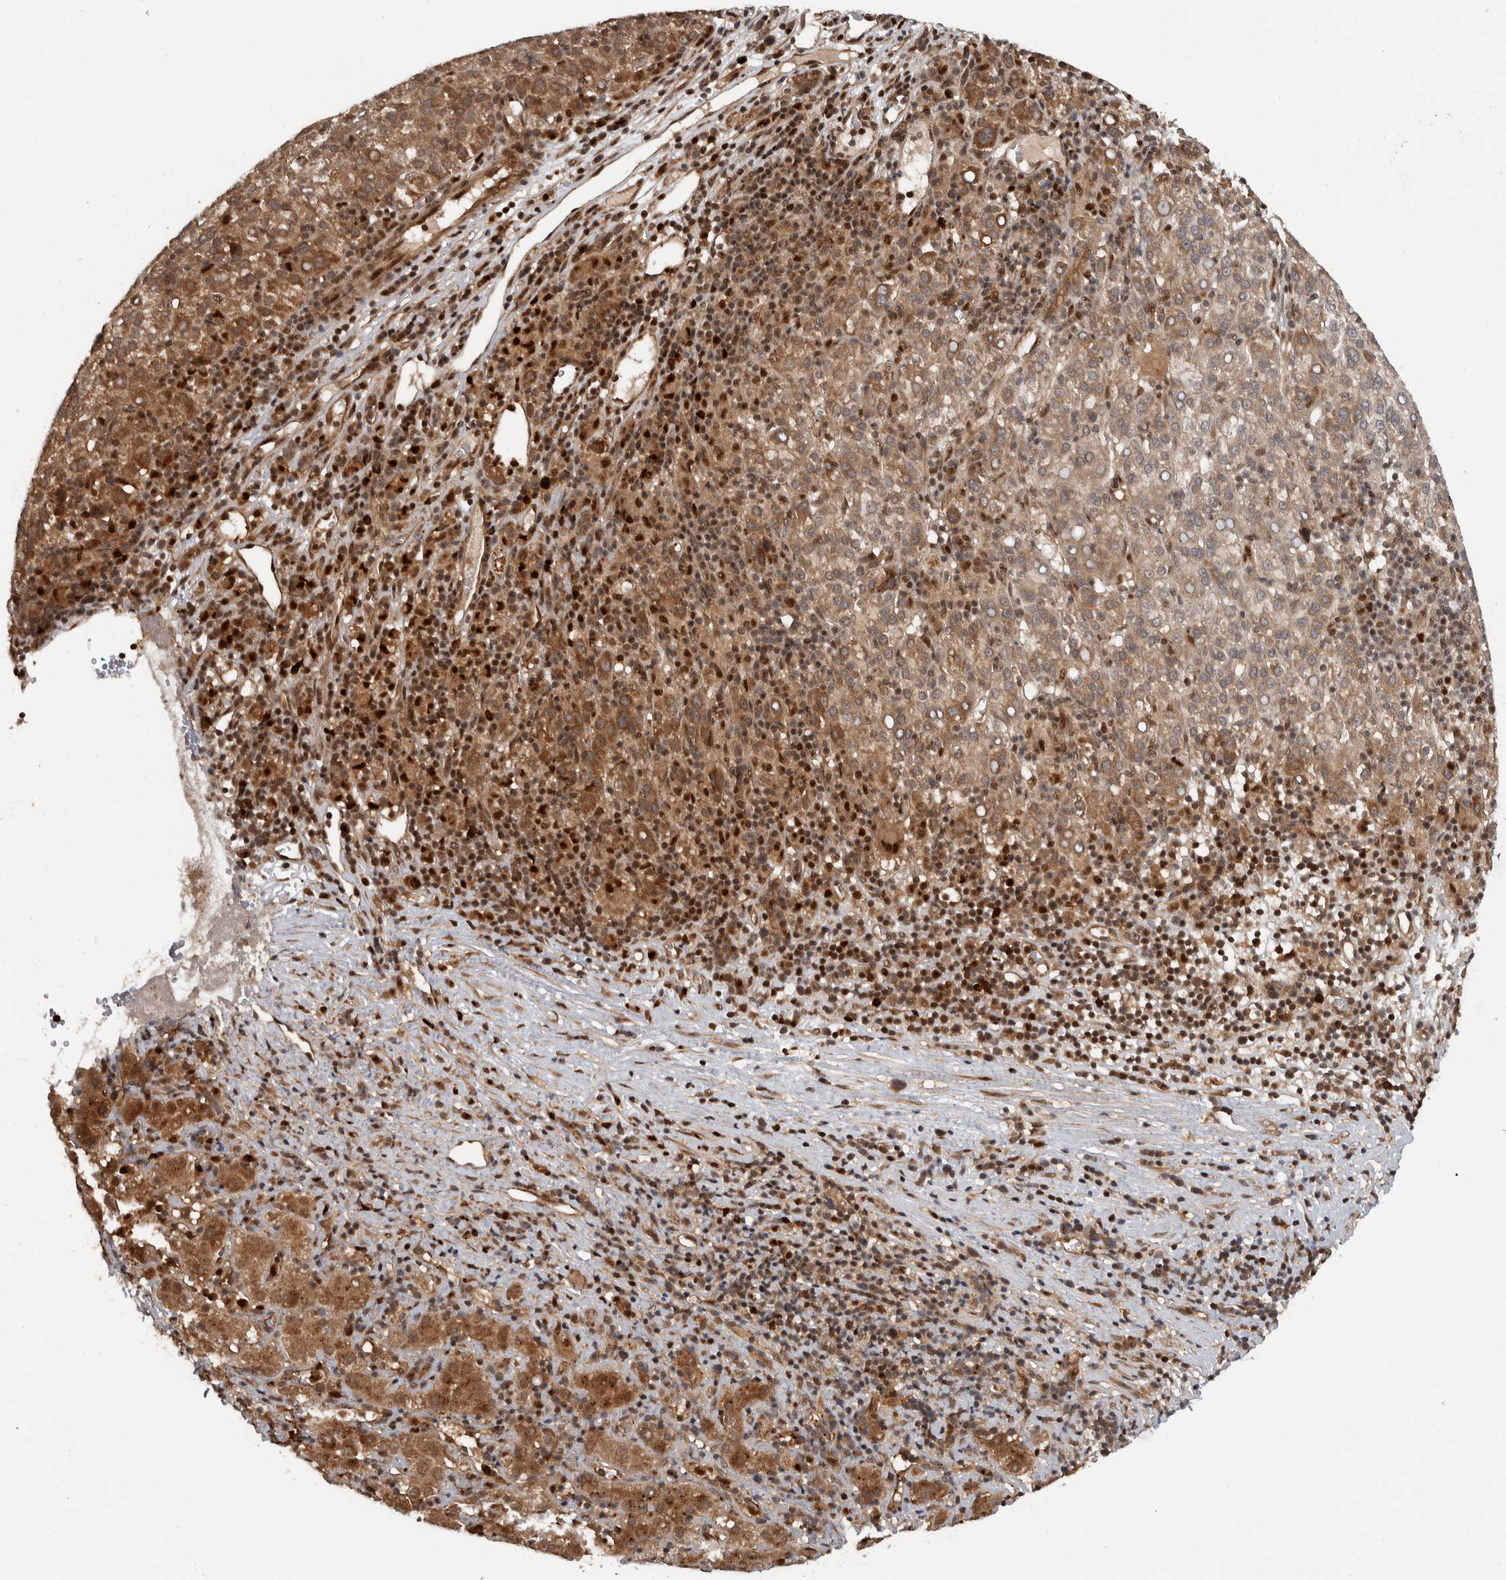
{"staining": {"intensity": "moderate", "quantity": ">75%", "location": "cytoplasmic/membranous"}, "tissue": "liver cancer", "cell_type": "Tumor cells", "image_type": "cancer", "snomed": [{"axis": "morphology", "description": "Carcinoma, Hepatocellular, NOS"}, {"axis": "topography", "description": "Liver"}], "caption": "This photomicrograph reveals immunohistochemistry (IHC) staining of human liver hepatocellular carcinoma, with medium moderate cytoplasmic/membranous expression in about >75% of tumor cells.", "gene": "RPS6KA4", "patient": {"sex": "female", "age": 58}}